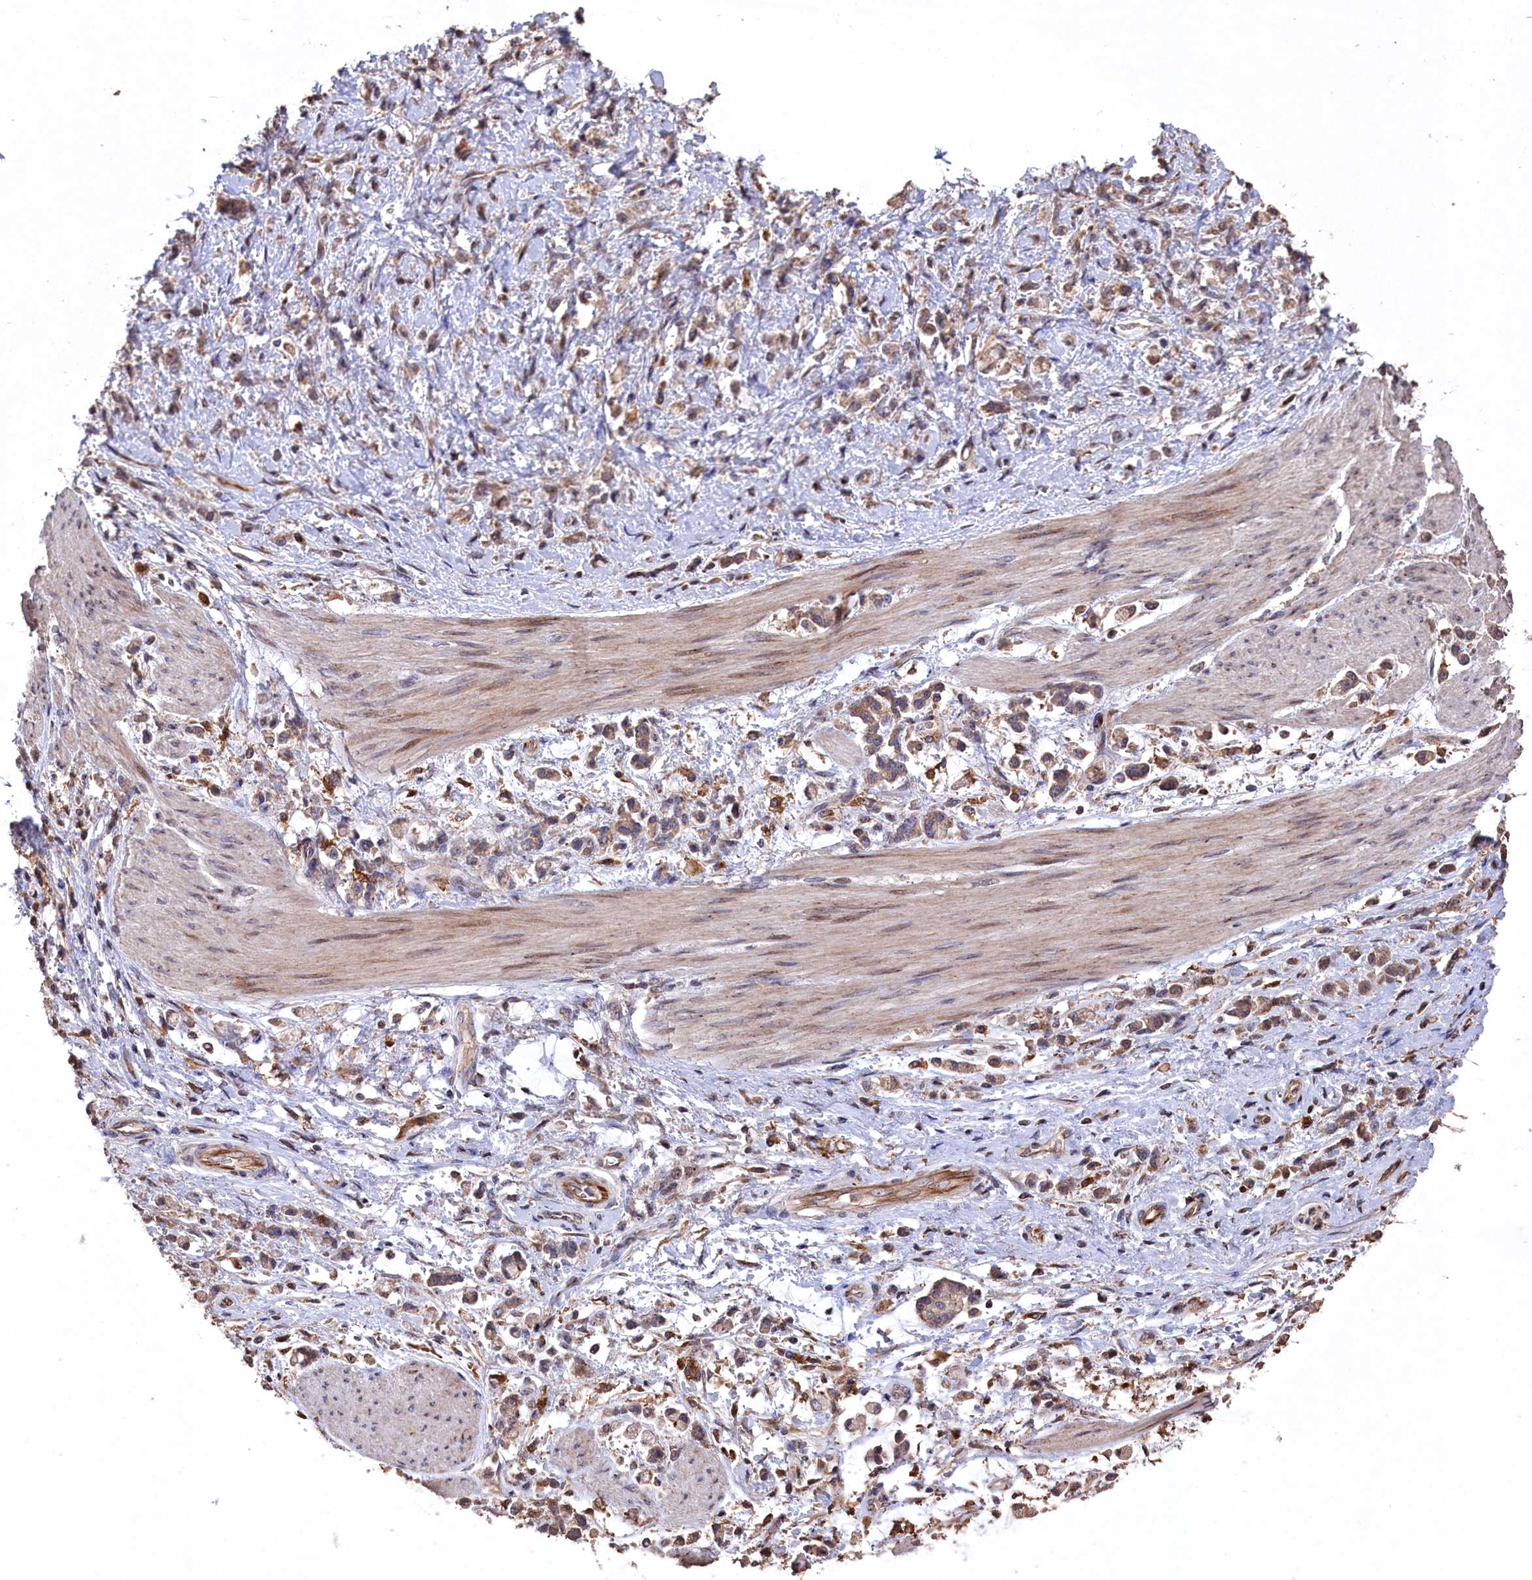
{"staining": {"intensity": "weak", "quantity": ">75%", "location": "cytoplasmic/membranous"}, "tissue": "stomach cancer", "cell_type": "Tumor cells", "image_type": "cancer", "snomed": [{"axis": "morphology", "description": "Adenocarcinoma, NOS"}, {"axis": "topography", "description": "Stomach"}], "caption": "This photomicrograph exhibits immunohistochemistry staining of adenocarcinoma (stomach), with low weak cytoplasmic/membranous staining in about >75% of tumor cells.", "gene": "NAA60", "patient": {"sex": "female", "age": 60}}